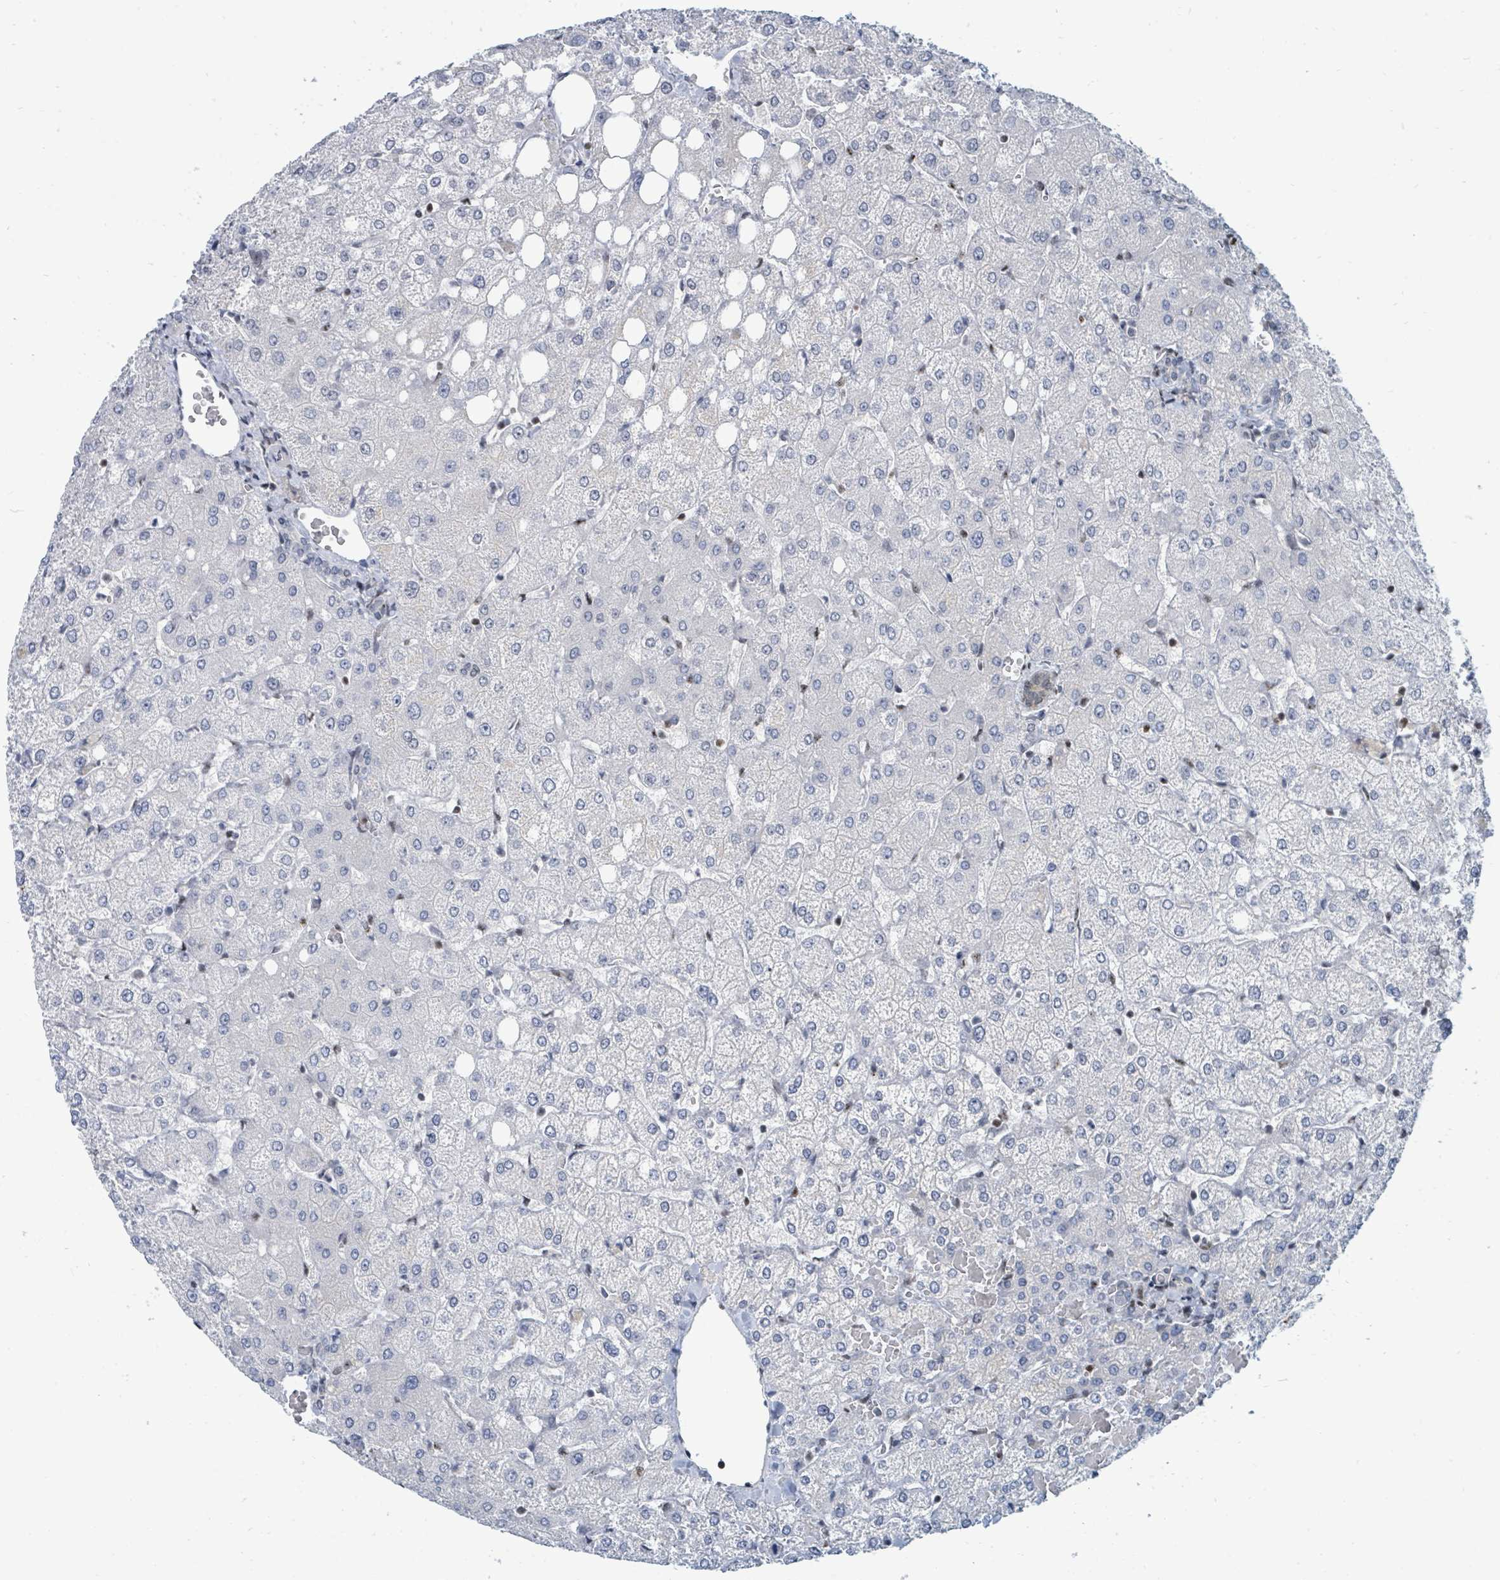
{"staining": {"intensity": "negative", "quantity": "none", "location": "none"}, "tissue": "liver", "cell_type": "Cholangiocytes", "image_type": "normal", "snomed": [{"axis": "morphology", "description": "Normal tissue, NOS"}, {"axis": "topography", "description": "Liver"}], "caption": "There is no significant positivity in cholangiocytes of liver. Nuclei are stained in blue.", "gene": "SUMO2", "patient": {"sex": "female", "age": 54}}